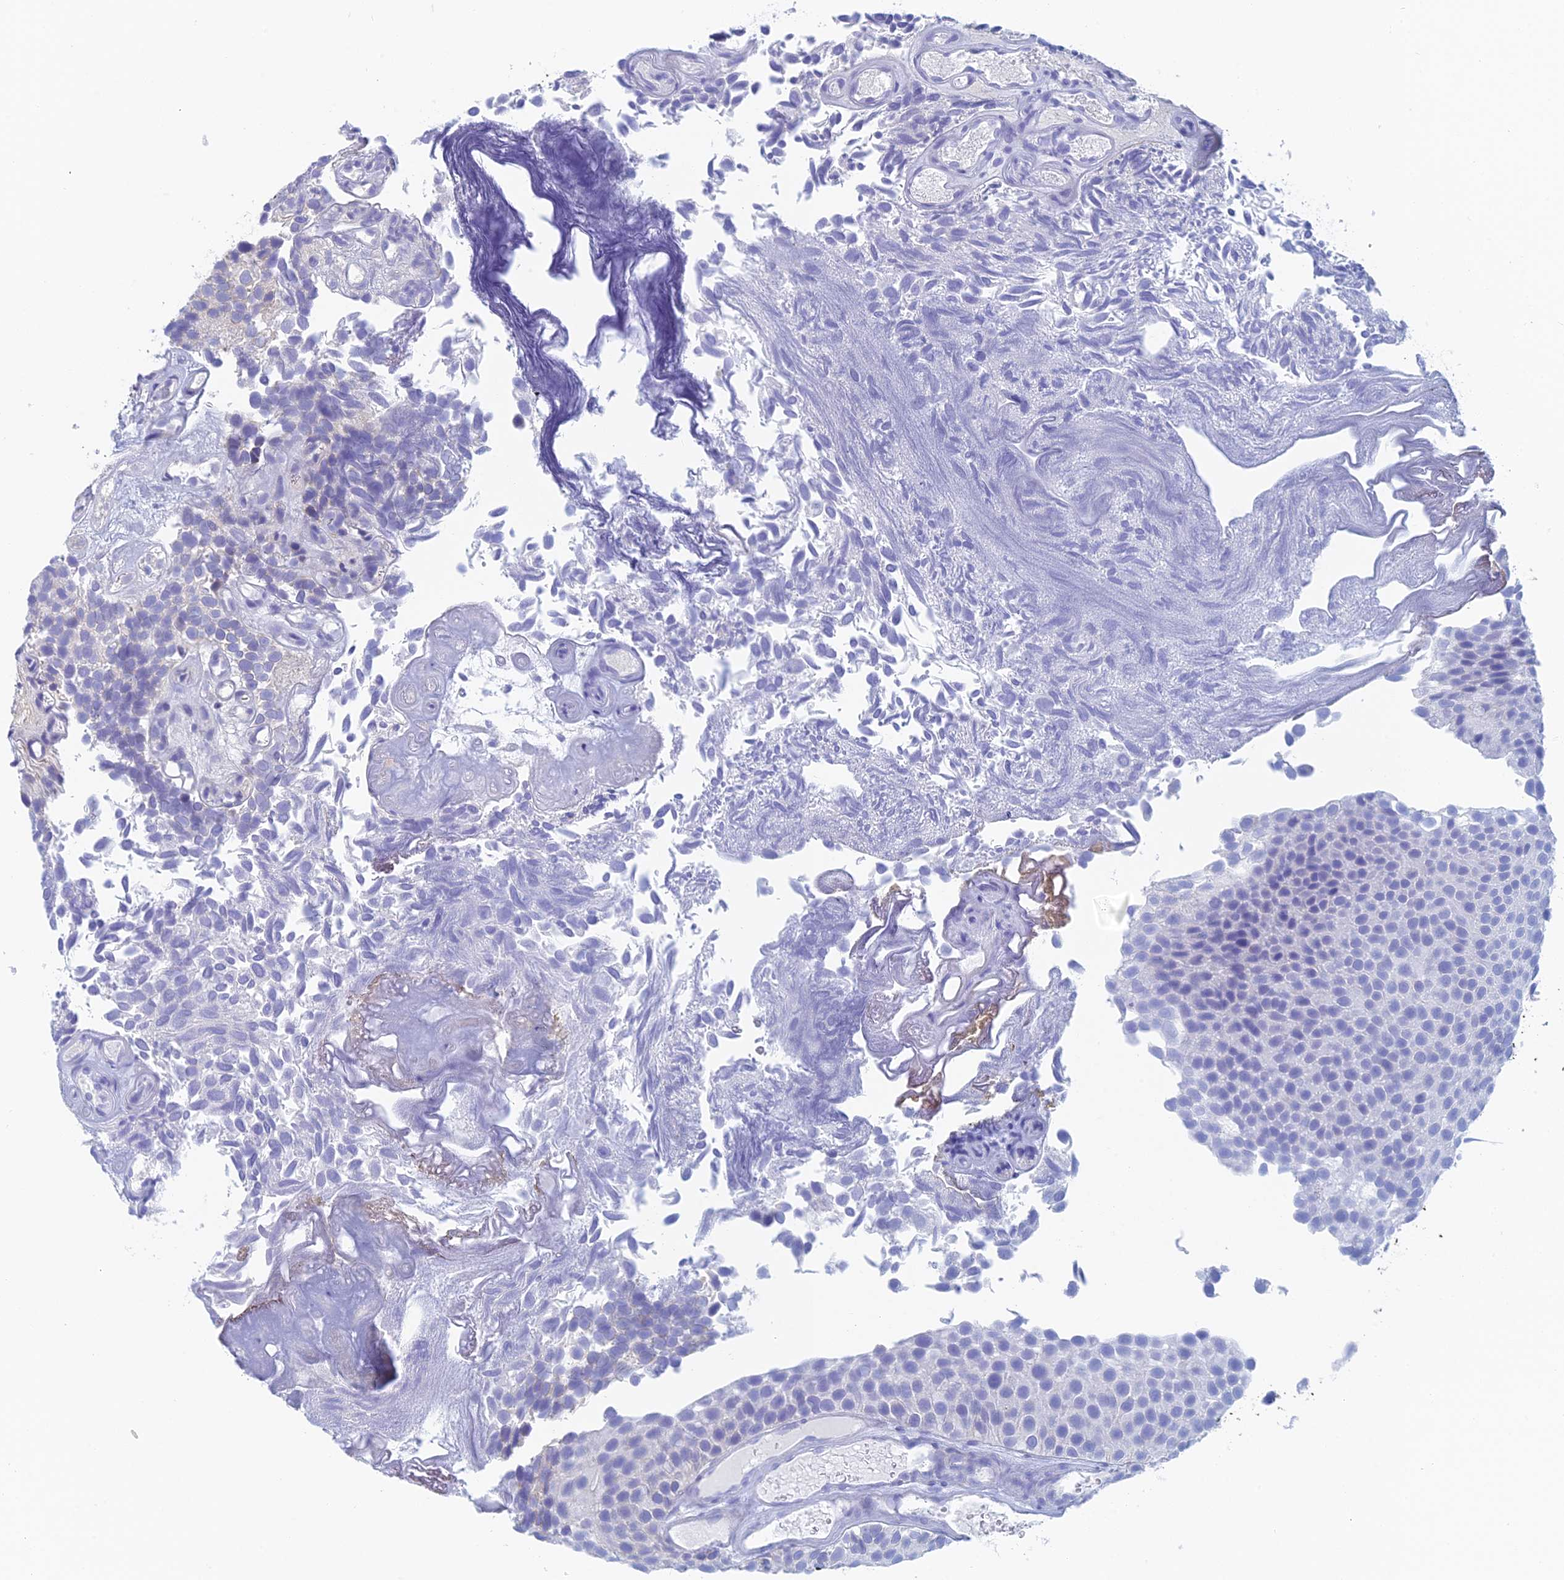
{"staining": {"intensity": "negative", "quantity": "none", "location": "none"}, "tissue": "urothelial cancer", "cell_type": "Tumor cells", "image_type": "cancer", "snomed": [{"axis": "morphology", "description": "Urothelial carcinoma, Low grade"}, {"axis": "topography", "description": "Urinary bladder"}], "caption": "Tumor cells are negative for brown protein staining in urothelial cancer.", "gene": "IFTAP", "patient": {"sex": "male", "age": 89}}